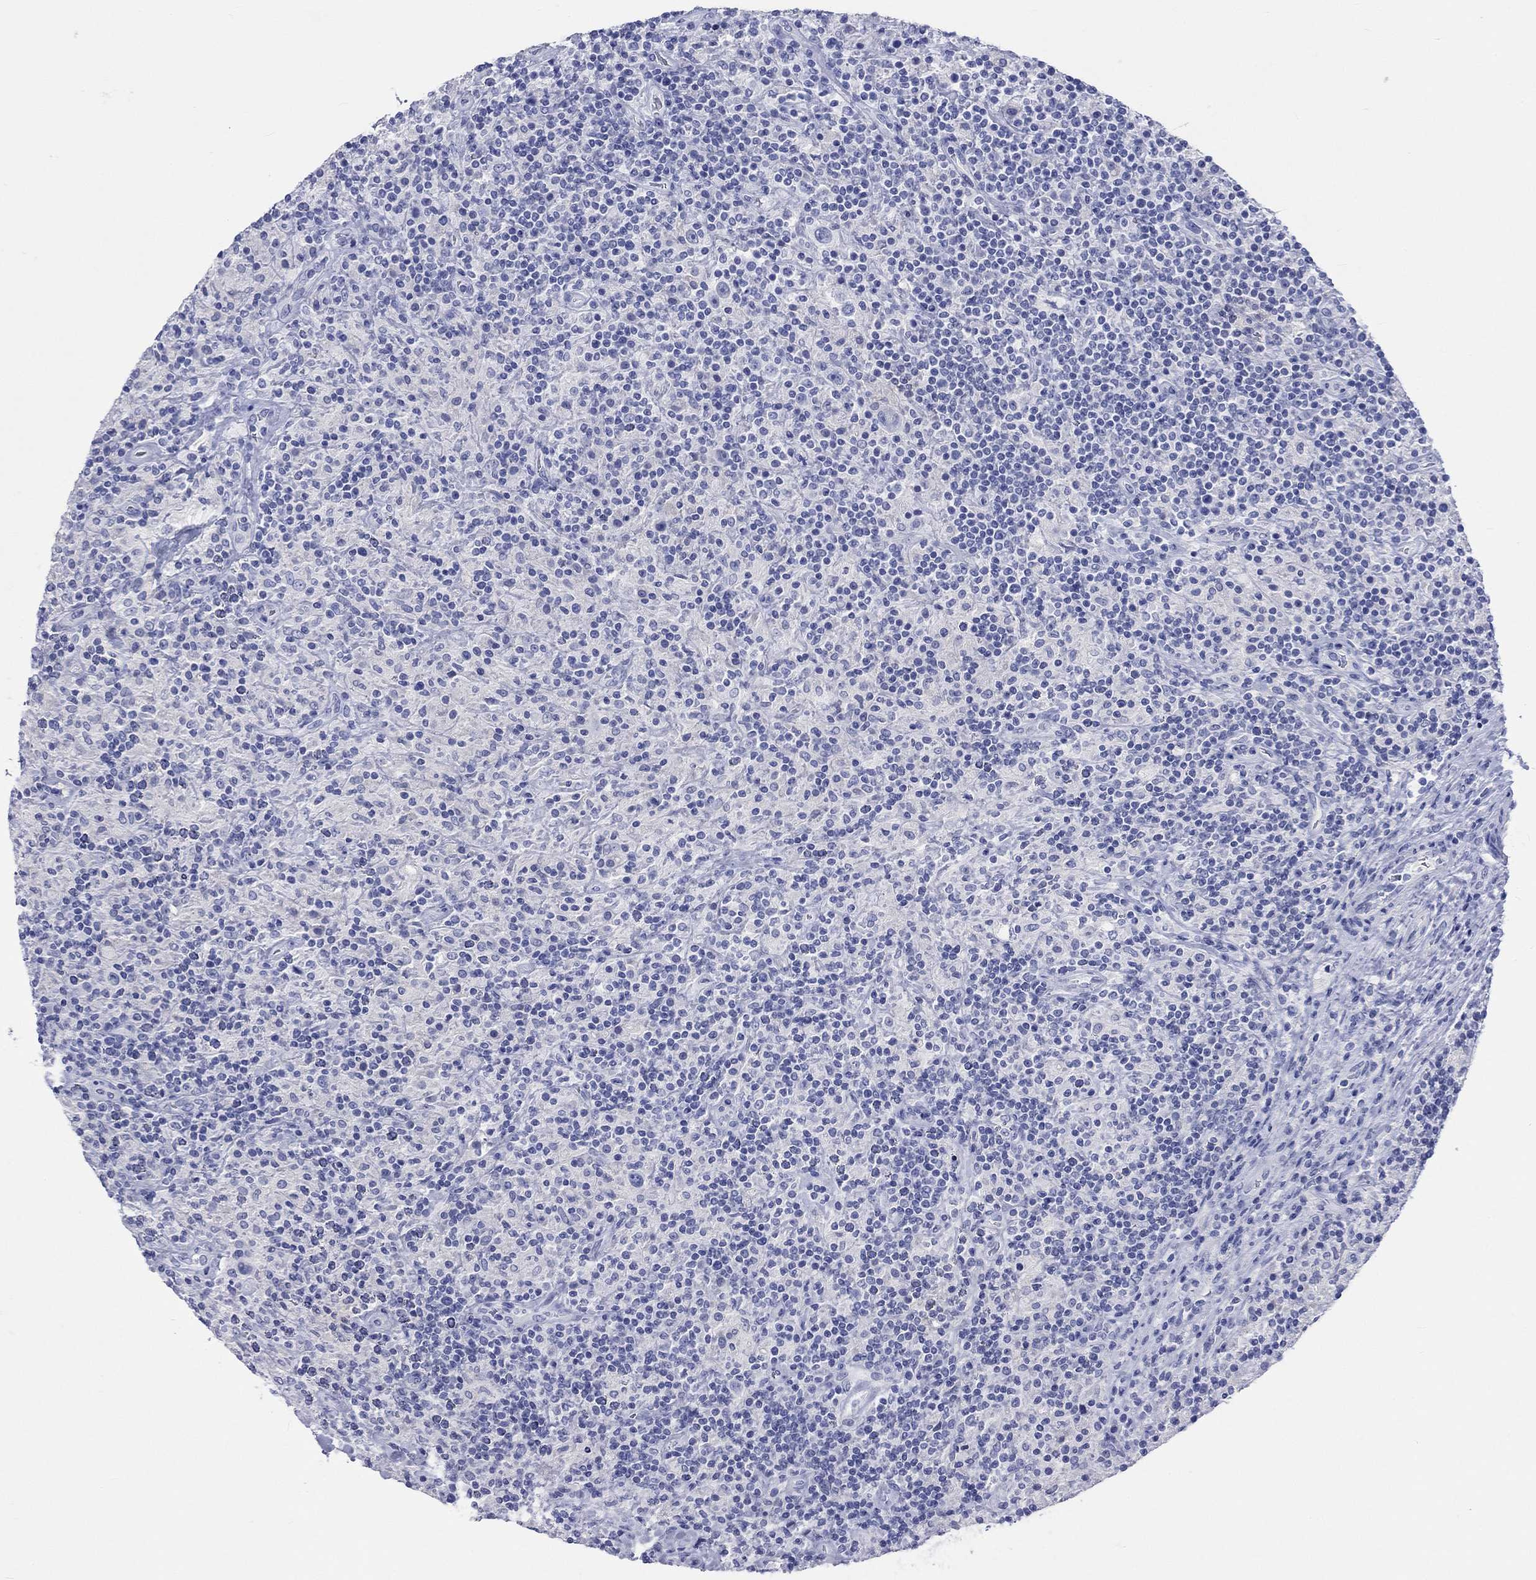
{"staining": {"intensity": "negative", "quantity": "none", "location": "none"}, "tissue": "lymphoma", "cell_type": "Tumor cells", "image_type": "cancer", "snomed": [{"axis": "morphology", "description": "Hodgkin's disease, NOS"}, {"axis": "topography", "description": "Lymph node"}], "caption": "The photomicrograph demonstrates no significant positivity in tumor cells of lymphoma.", "gene": "SPATA9", "patient": {"sex": "male", "age": 70}}